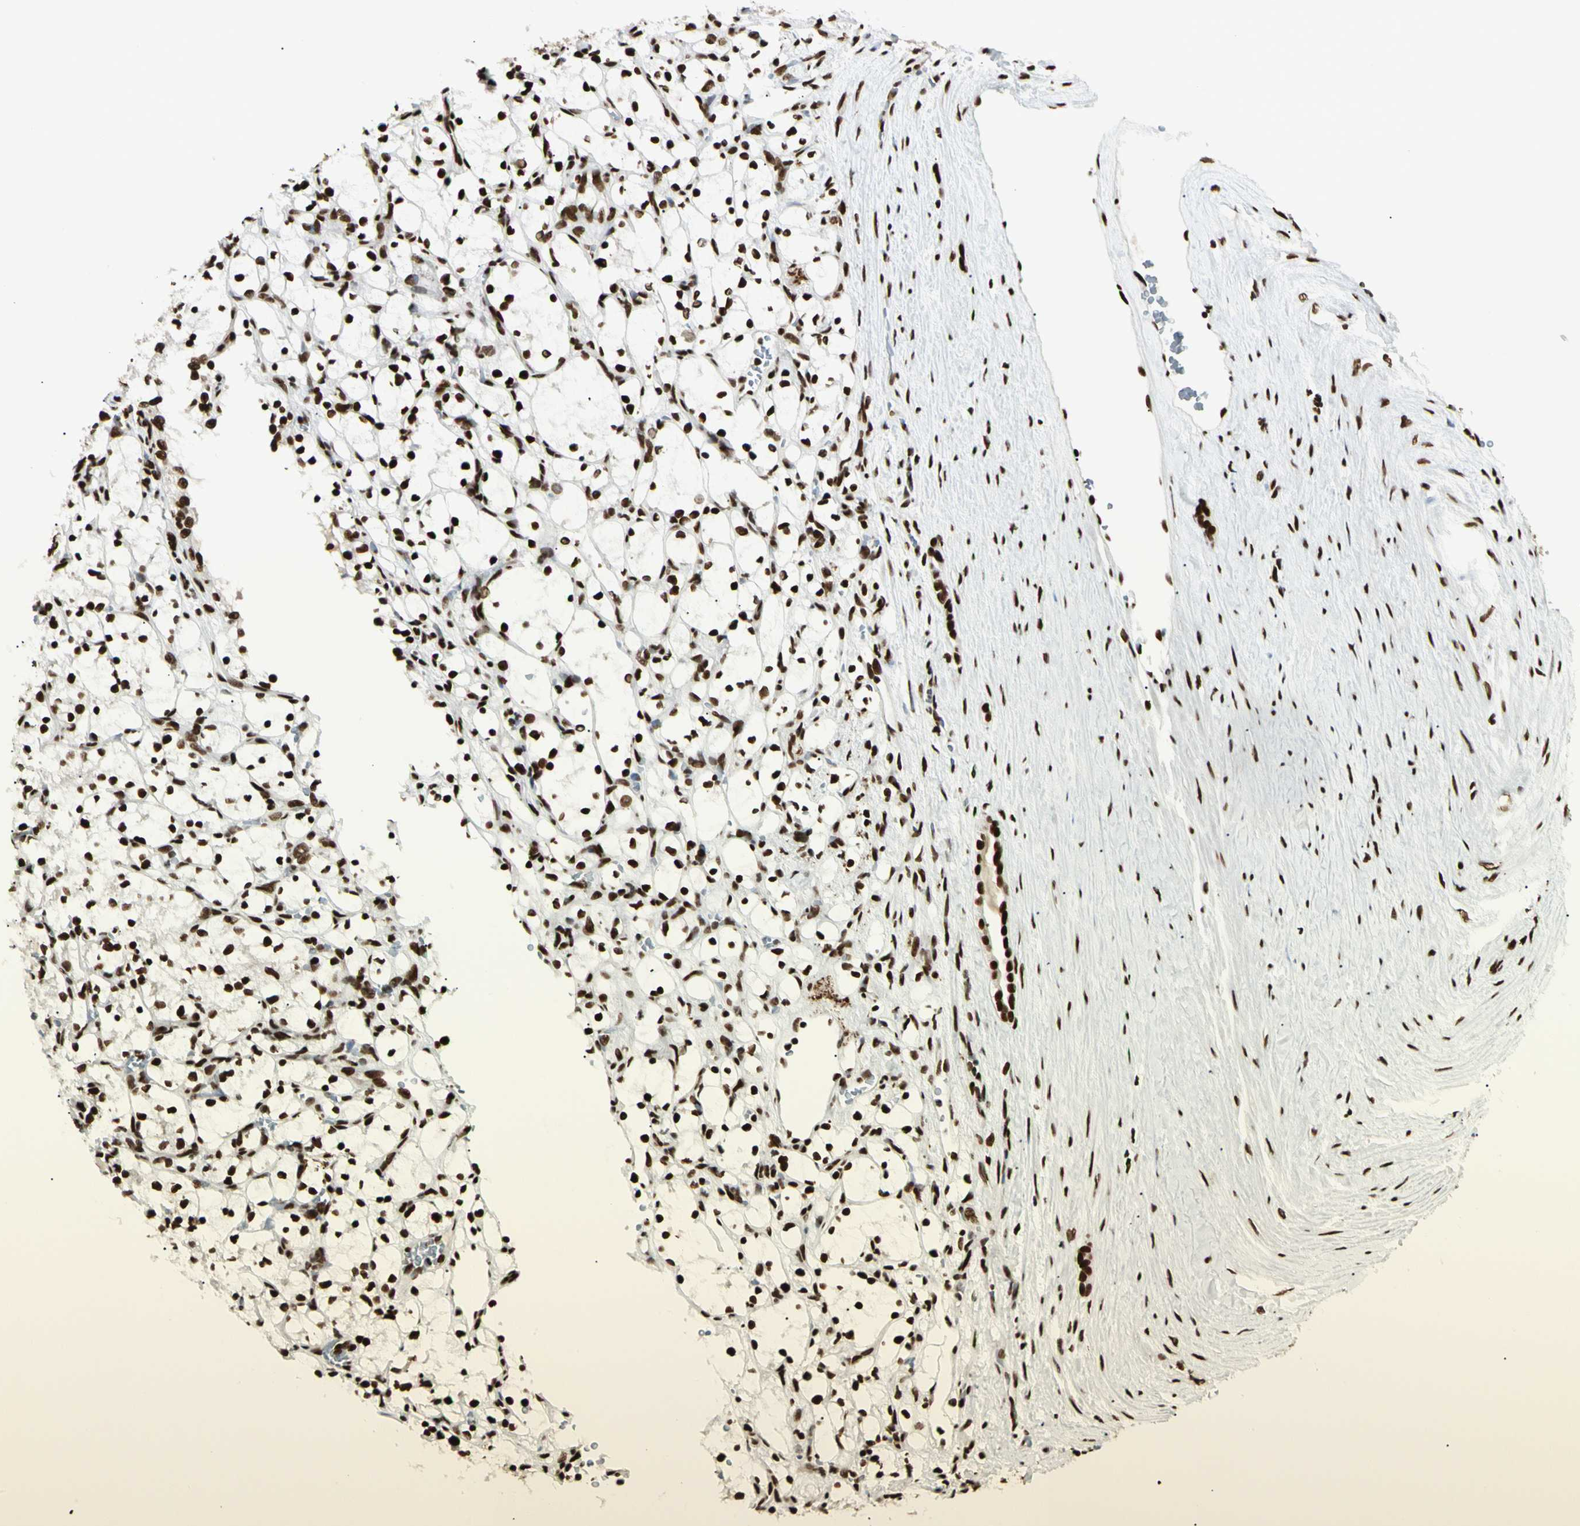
{"staining": {"intensity": "strong", "quantity": ">75%", "location": "nuclear"}, "tissue": "renal cancer", "cell_type": "Tumor cells", "image_type": "cancer", "snomed": [{"axis": "morphology", "description": "Adenocarcinoma, NOS"}, {"axis": "topography", "description": "Kidney"}], "caption": "An immunohistochemistry micrograph of neoplastic tissue is shown. Protein staining in brown shows strong nuclear positivity in renal cancer (adenocarcinoma) within tumor cells.", "gene": "FUS", "patient": {"sex": "female", "age": 69}}